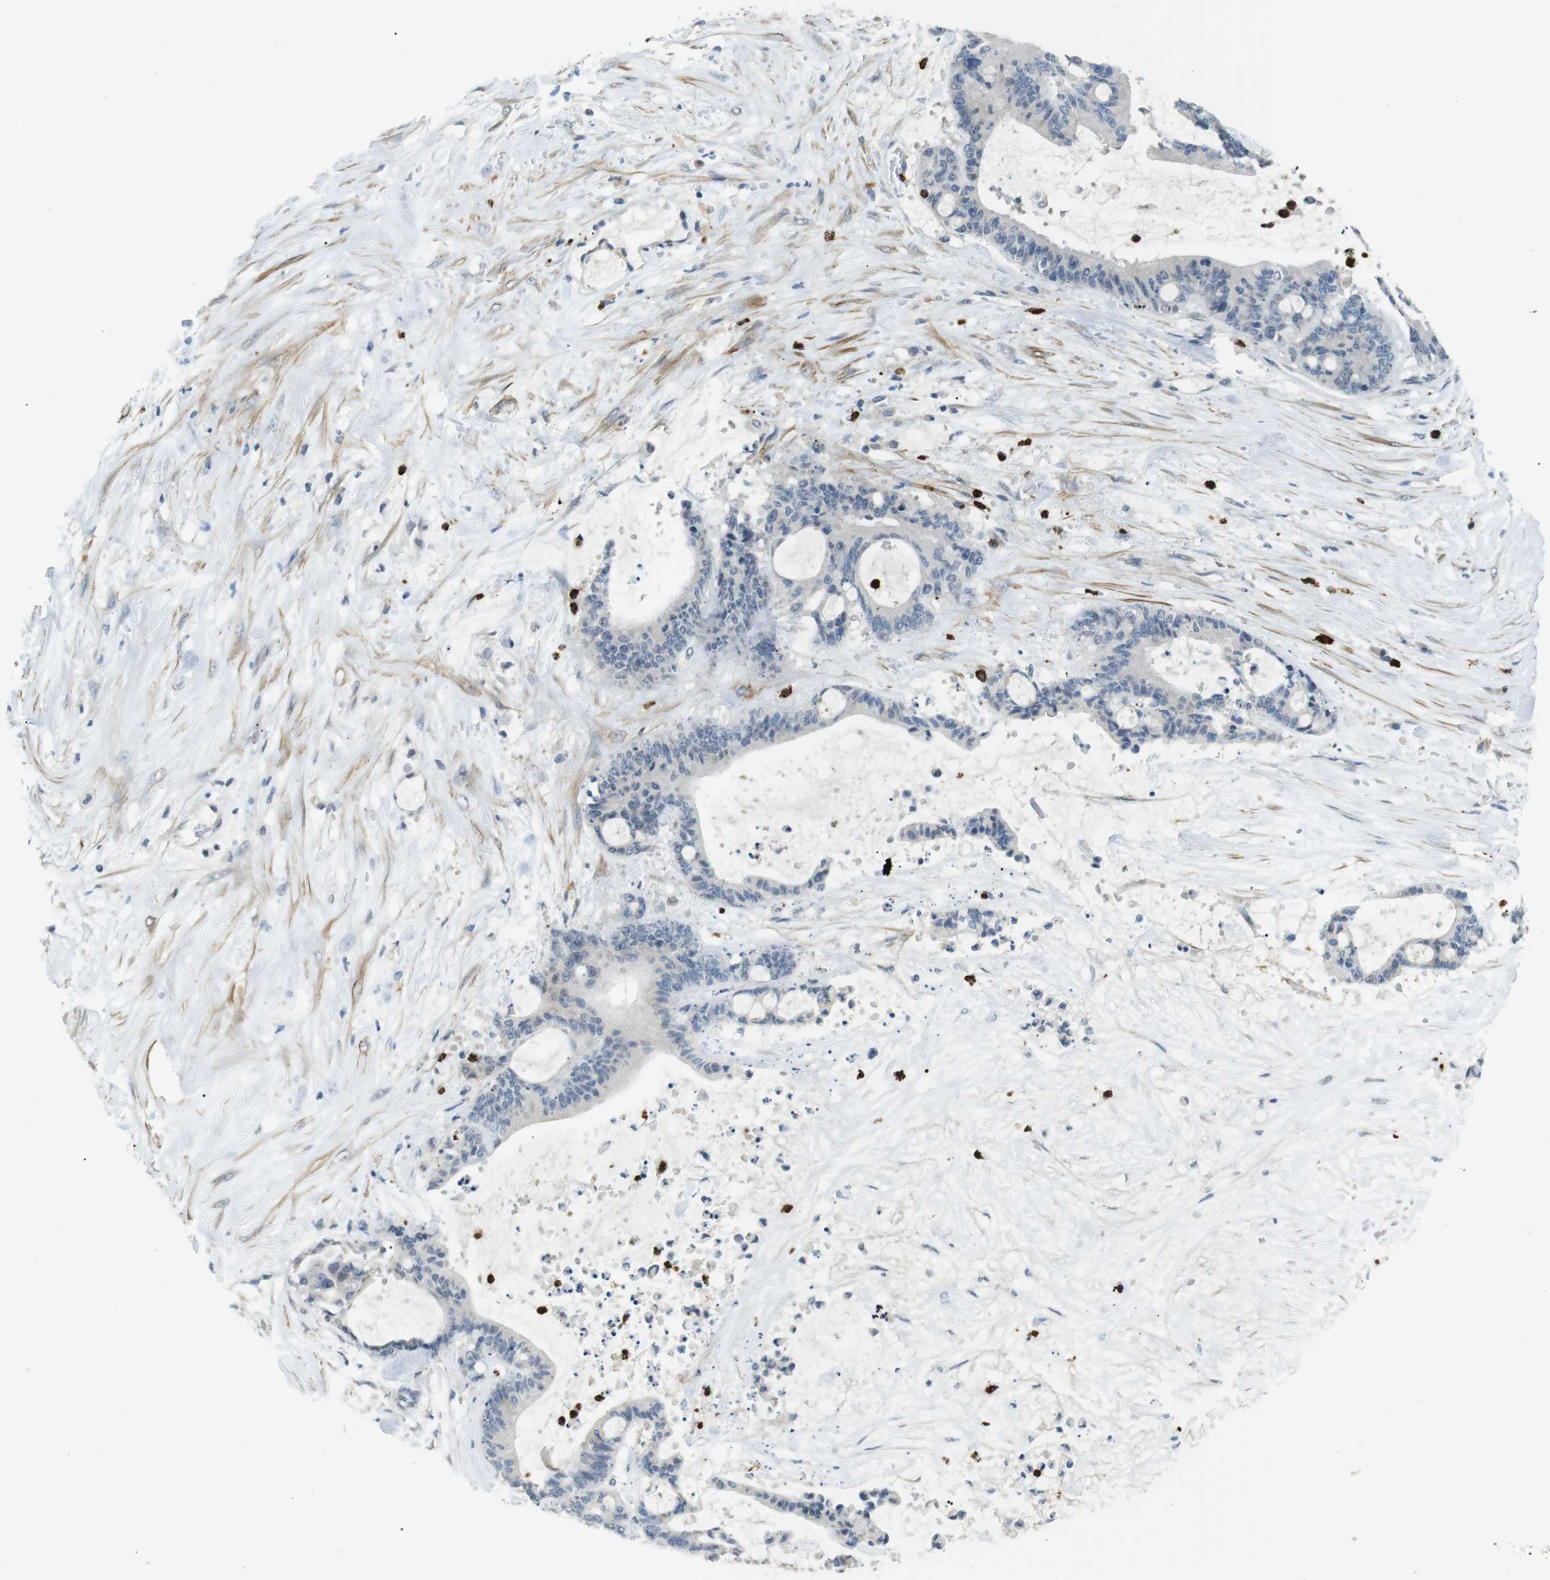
{"staining": {"intensity": "negative", "quantity": "none", "location": "none"}, "tissue": "liver cancer", "cell_type": "Tumor cells", "image_type": "cancer", "snomed": [{"axis": "morphology", "description": "Cholangiocarcinoma"}, {"axis": "topography", "description": "Liver"}], "caption": "Tumor cells are negative for protein expression in human liver cancer.", "gene": "GZMM", "patient": {"sex": "female", "age": 73}}